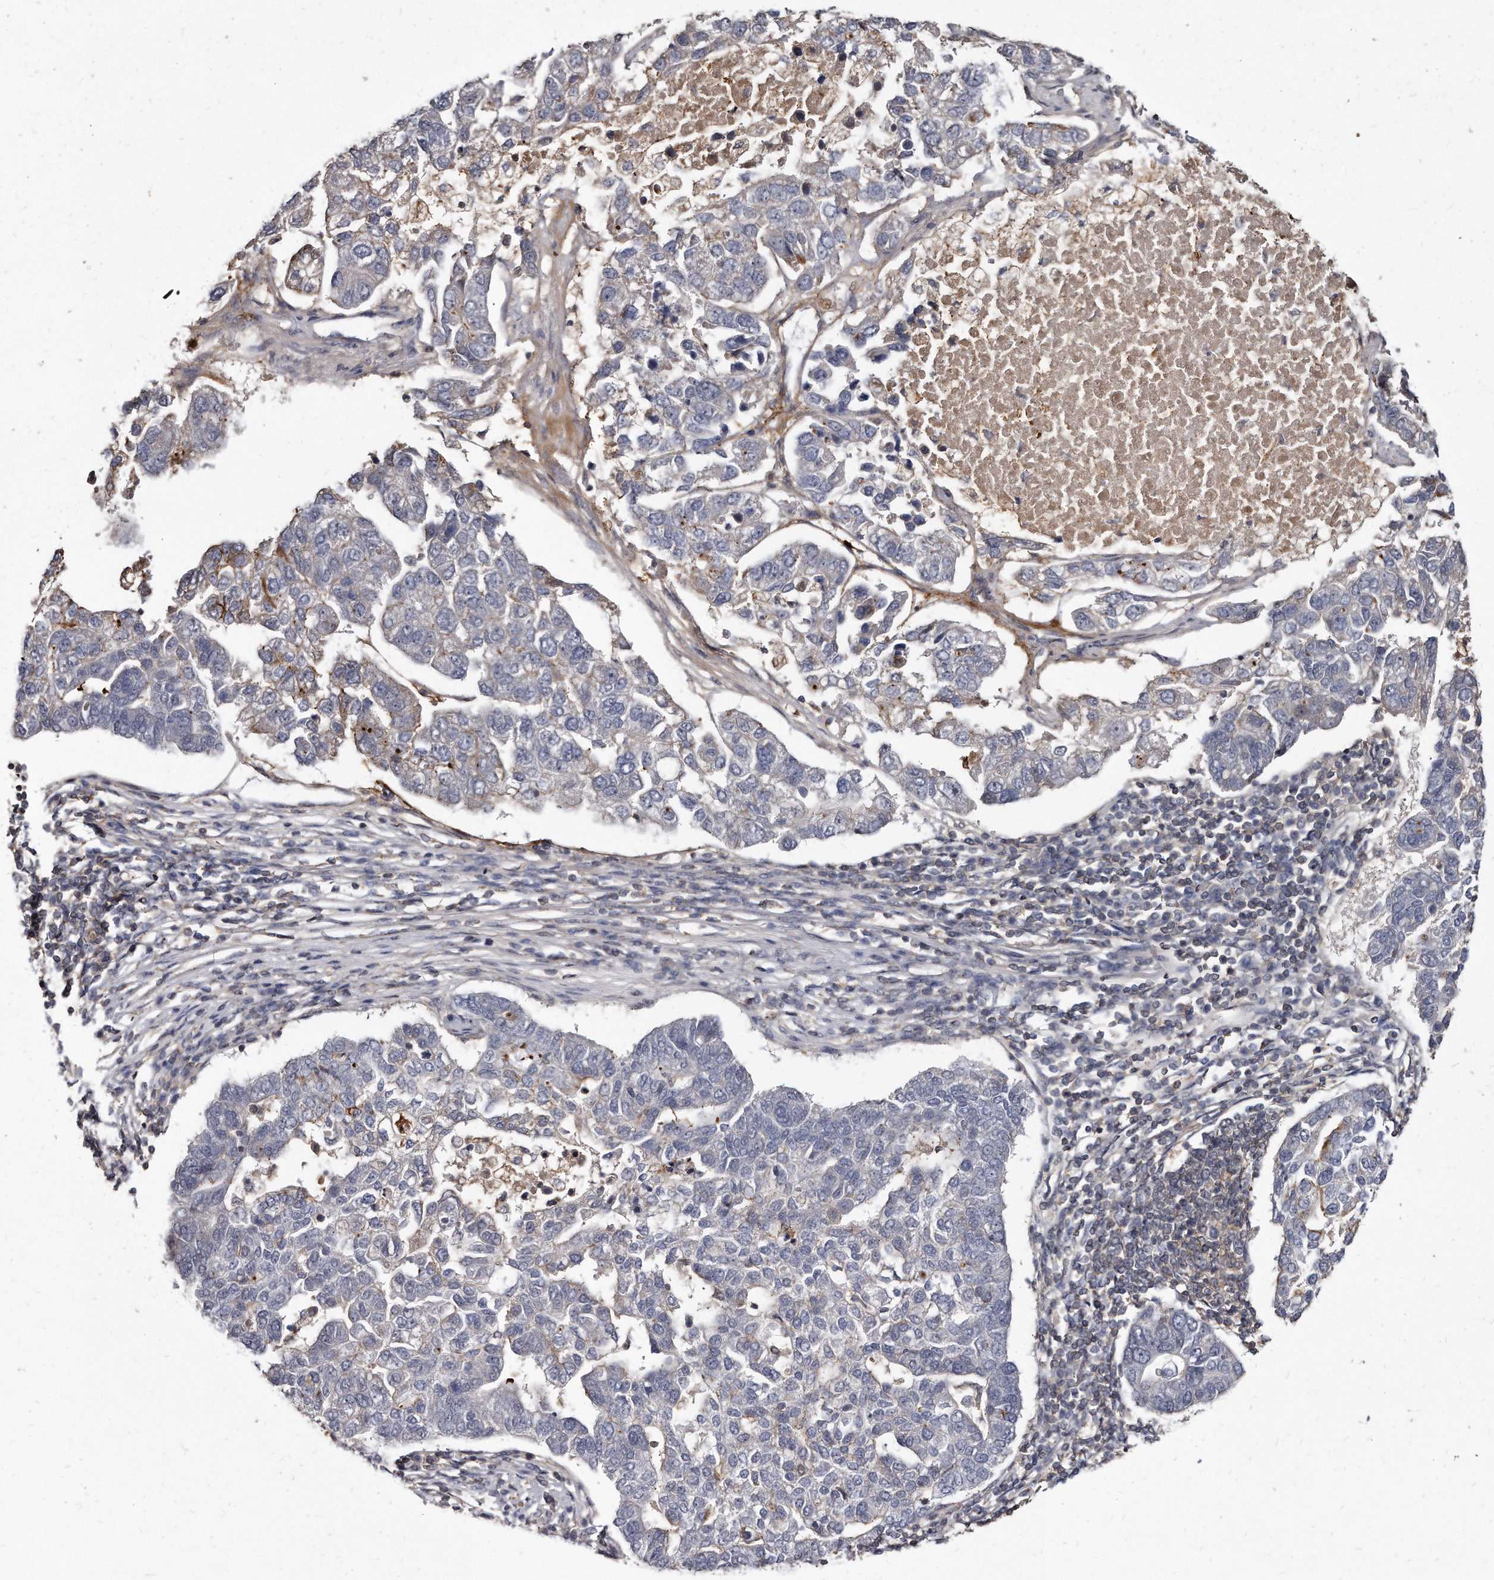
{"staining": {"intensity": "negative", "quantity": "none", "location": "none"}, "tissue": "pancreatic cancer", "cell_type": "Tumor cells", "image_type": "cancer", "snomed": [{"axis": "morphology", "description": "Adenocarcinoma, NOS"}, {"axis": "topography", "description": "Pancreas"}], "caption": "High power microscopy image of an IHC micrograph of adenocarcinoma (pancreatic), revealing no significant positivity in tumor cells.", "gene": "KLHDC3", "patient": {"sex": "female", "age": 61}}